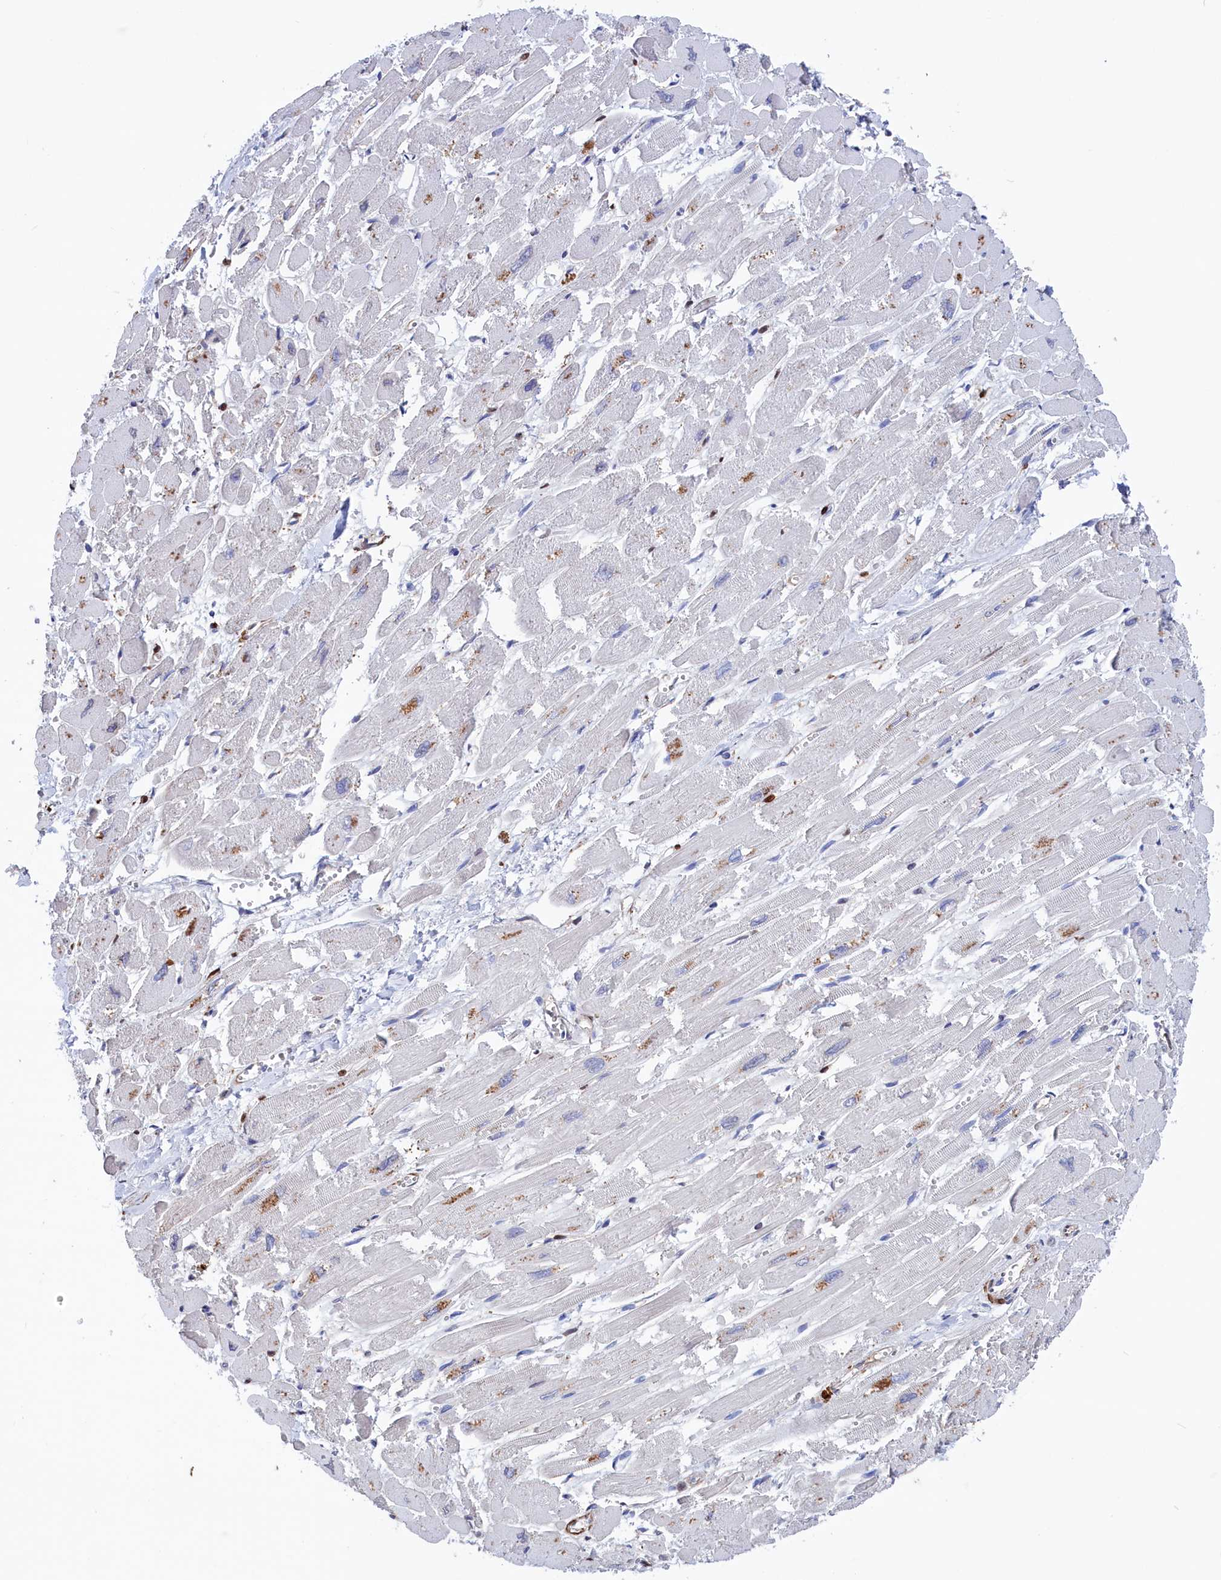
{"staining": {"intensity": "negative", "quantity": "none", "location": "none"}, "tissue": "heart muscle", "cell_type": "Cardiomyocytes", "image_type": "normal", "snomed": [{"axis": "morphology", "description": "Normal tissue, NOS"}, {"axis": "topography", "description": "Heart"}], "caption": "Immunohistochemical staining of normal human heart muscle demonstrates no significant expression in cardiomyocytes.", "gene": "CRIP1", "patient": {"sex": "male", "age": 54}}